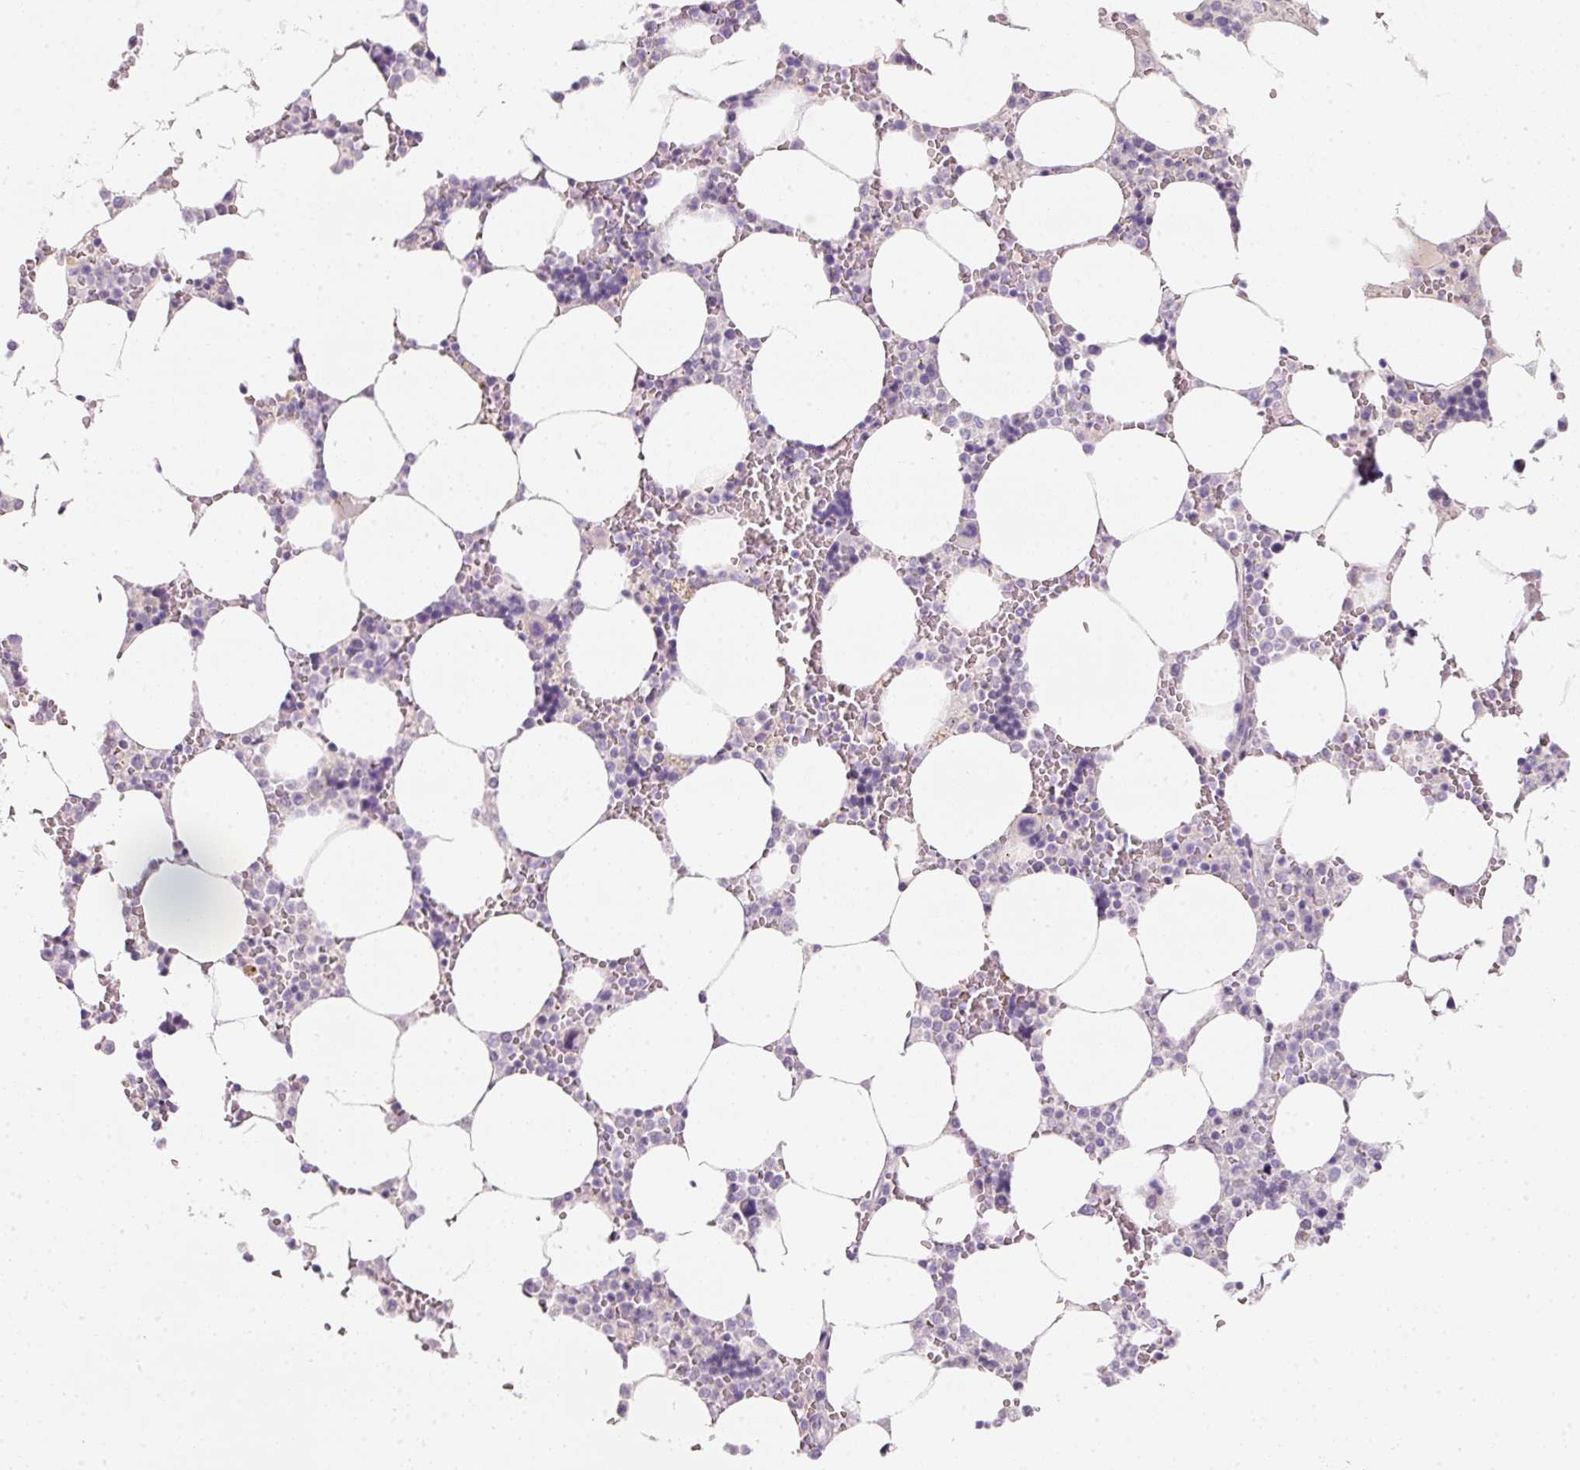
{"staining": {"intensity": "negative", "quantity": "none", "location": "none"}, "tissue": "bone marrow", "cell_type": "Hematopoietic cells", "image_type": "normal", "snomed": [{"axis": "morphology", "description": "Normal tissue, NOS"}, {"axis": "topography", "description": "Bone marrow"}], "caption": "Hematopoietic cells are negative for protein expression in unremarkable human bone marrow.", "gene": "DNM1", "patient": {"sex": "male", "age": 64}}